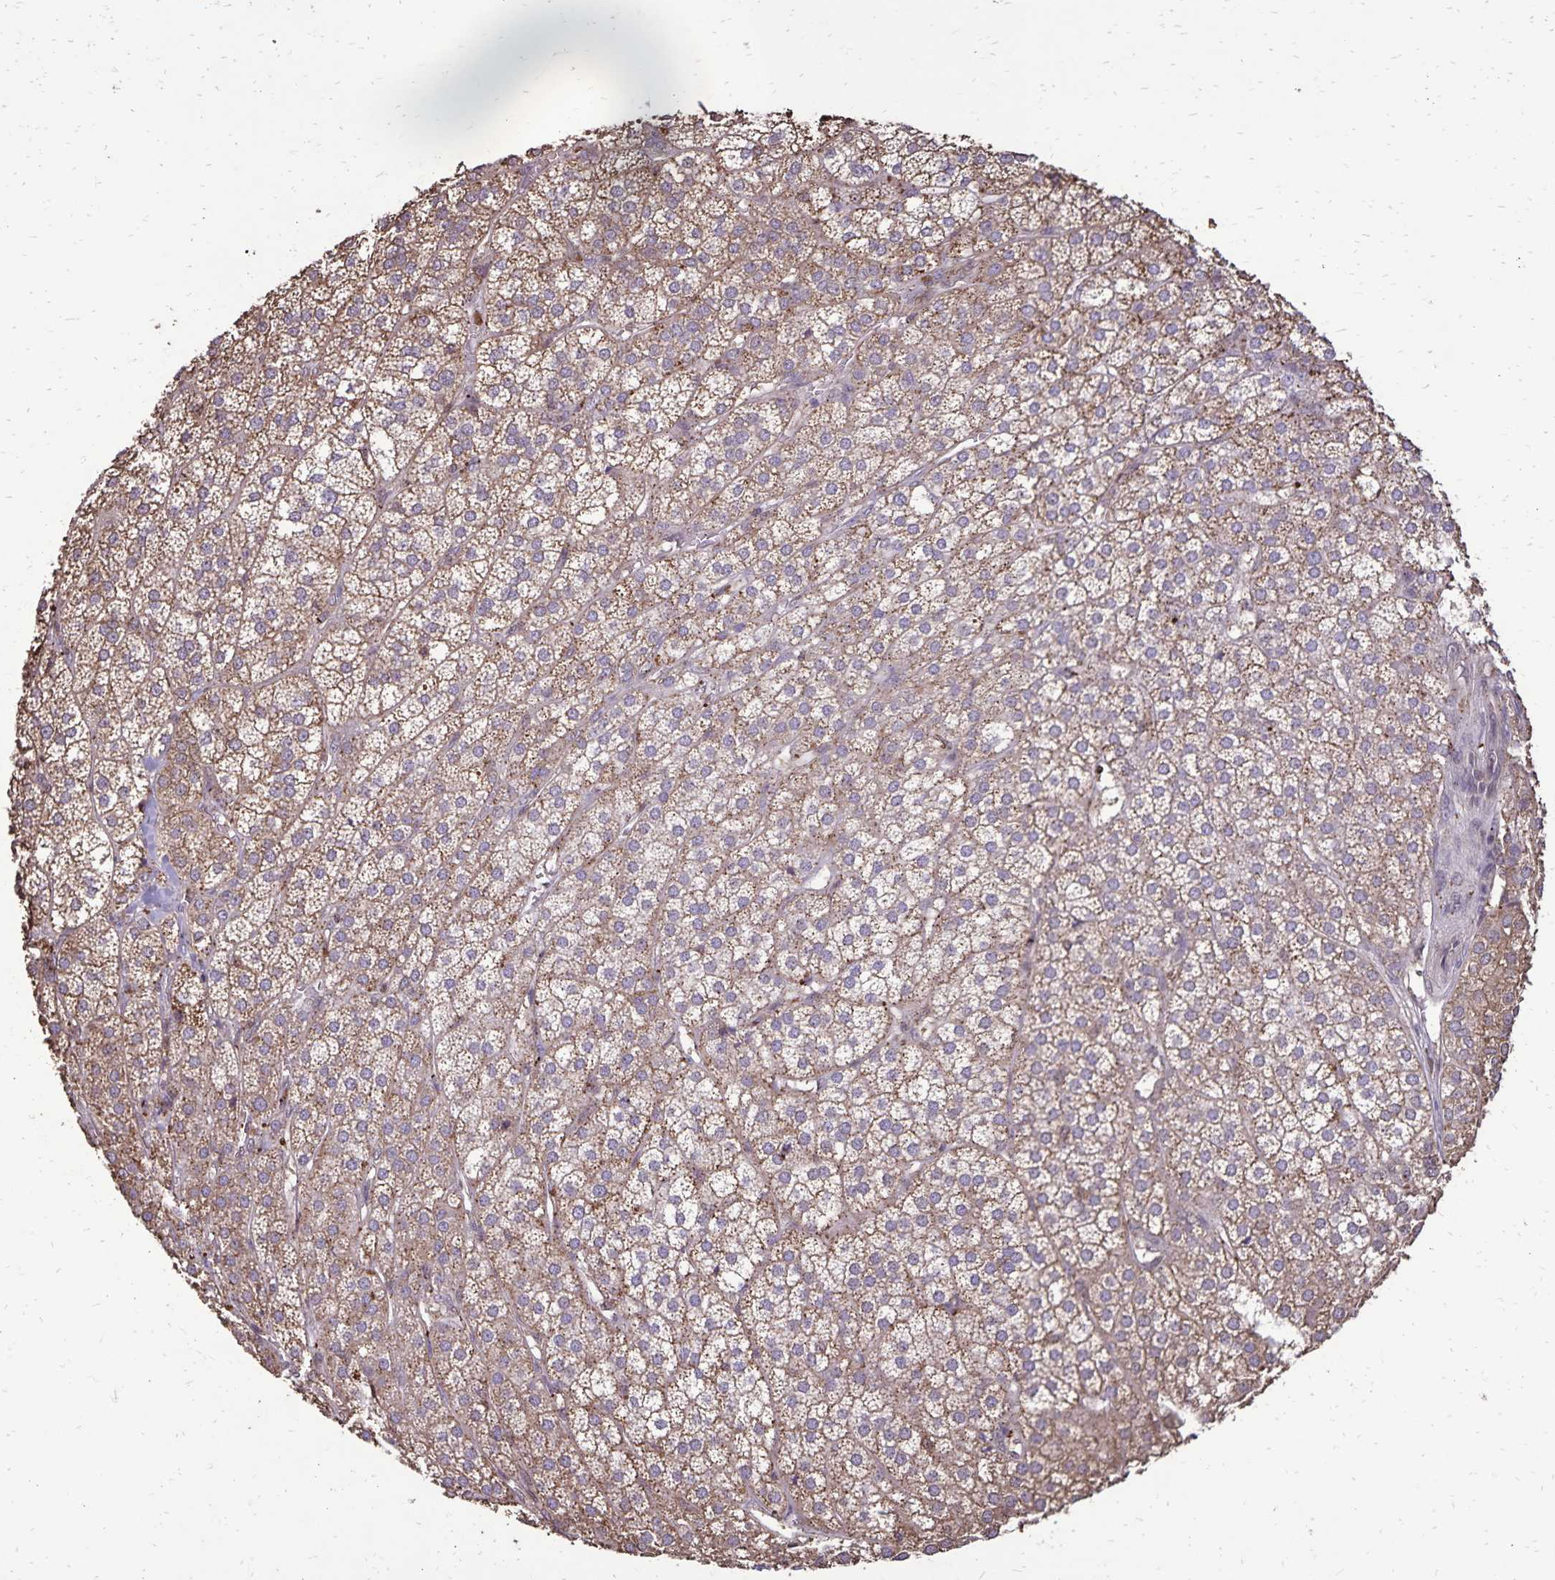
{"staining": {"intensity": "moderate", "quantity": ">75%", "location": "cytoplasmic/membranous"}, "tissue": "adrenal gland", "cell_type": "Glandular cells", "image_type": "normal", "snomed": [{"axis": "morphology", "description": "Normal tissue, NOS"}, {"axis": "topography", "description": "Adrenal gland"}], "caption": "A photomicrograph of adrenal gland stained for a protein displays moderate cytoplasmic/membranous brown staining in glandular cells.", "gene": "CHMP1B", "patient": {"sex": "female", "age": 60}}